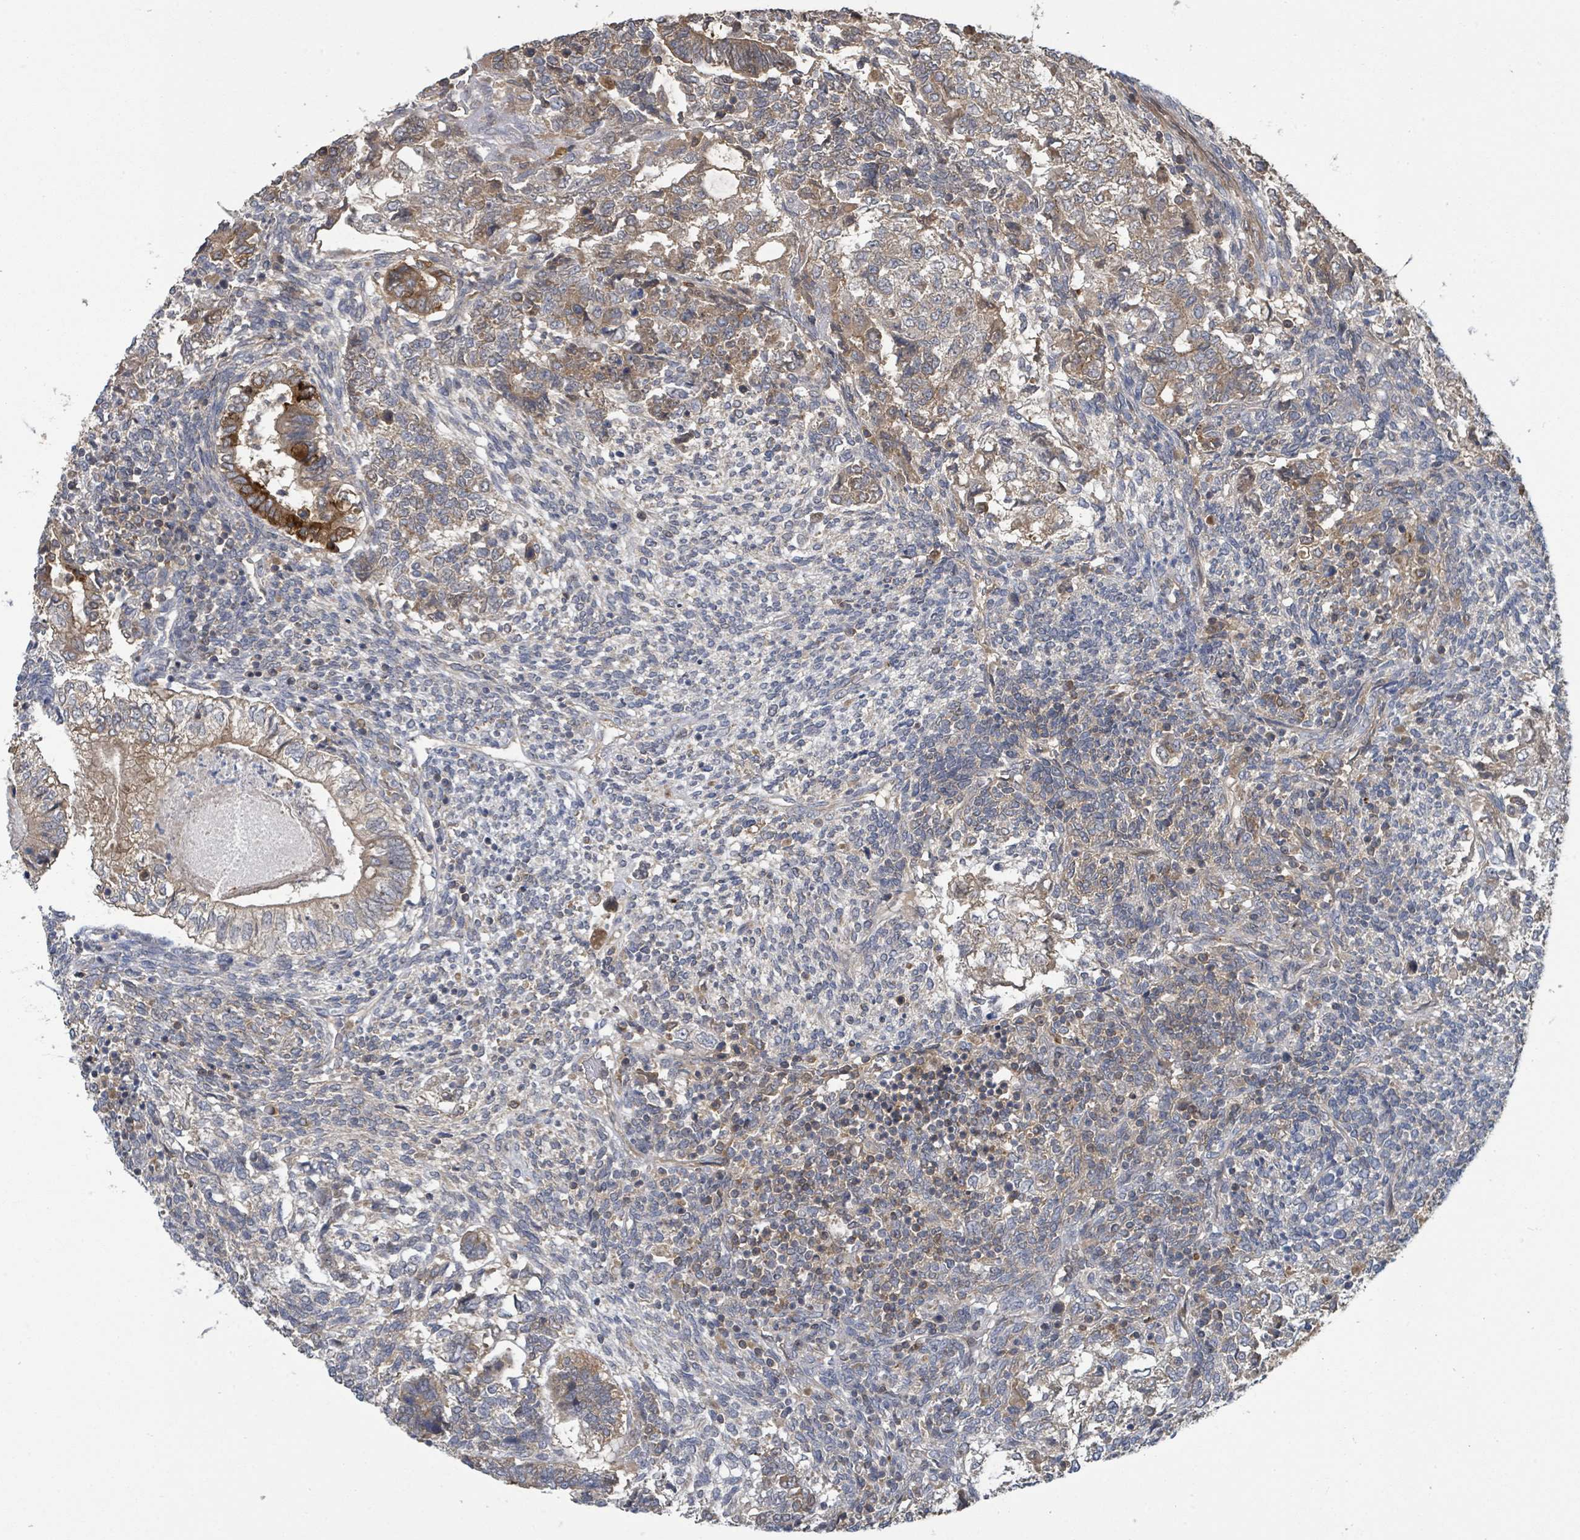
{"staining": {"intensity": "moderate", "quantity": "25%-75%", "location": "cytoplasmic/membranous"}, "tissue": "testis cancer", "cell_type": "Tumor cells", "image_type": "cancer", "snomed": [{"axis": "morphology", "description": "Carcinoma, Embryonal, NOS"}, {"axis": "topography", "description": "Testis"}], "caption": "Embryonal carcinoma (testis) was stained to show a protein in brown. There is medium levels of moderate cytoplasmic/membranous positivity in approximately 25%-75% of tumor cells.", "gene": "CCDC121", "patient": {"sex": "male", "age": 23}}